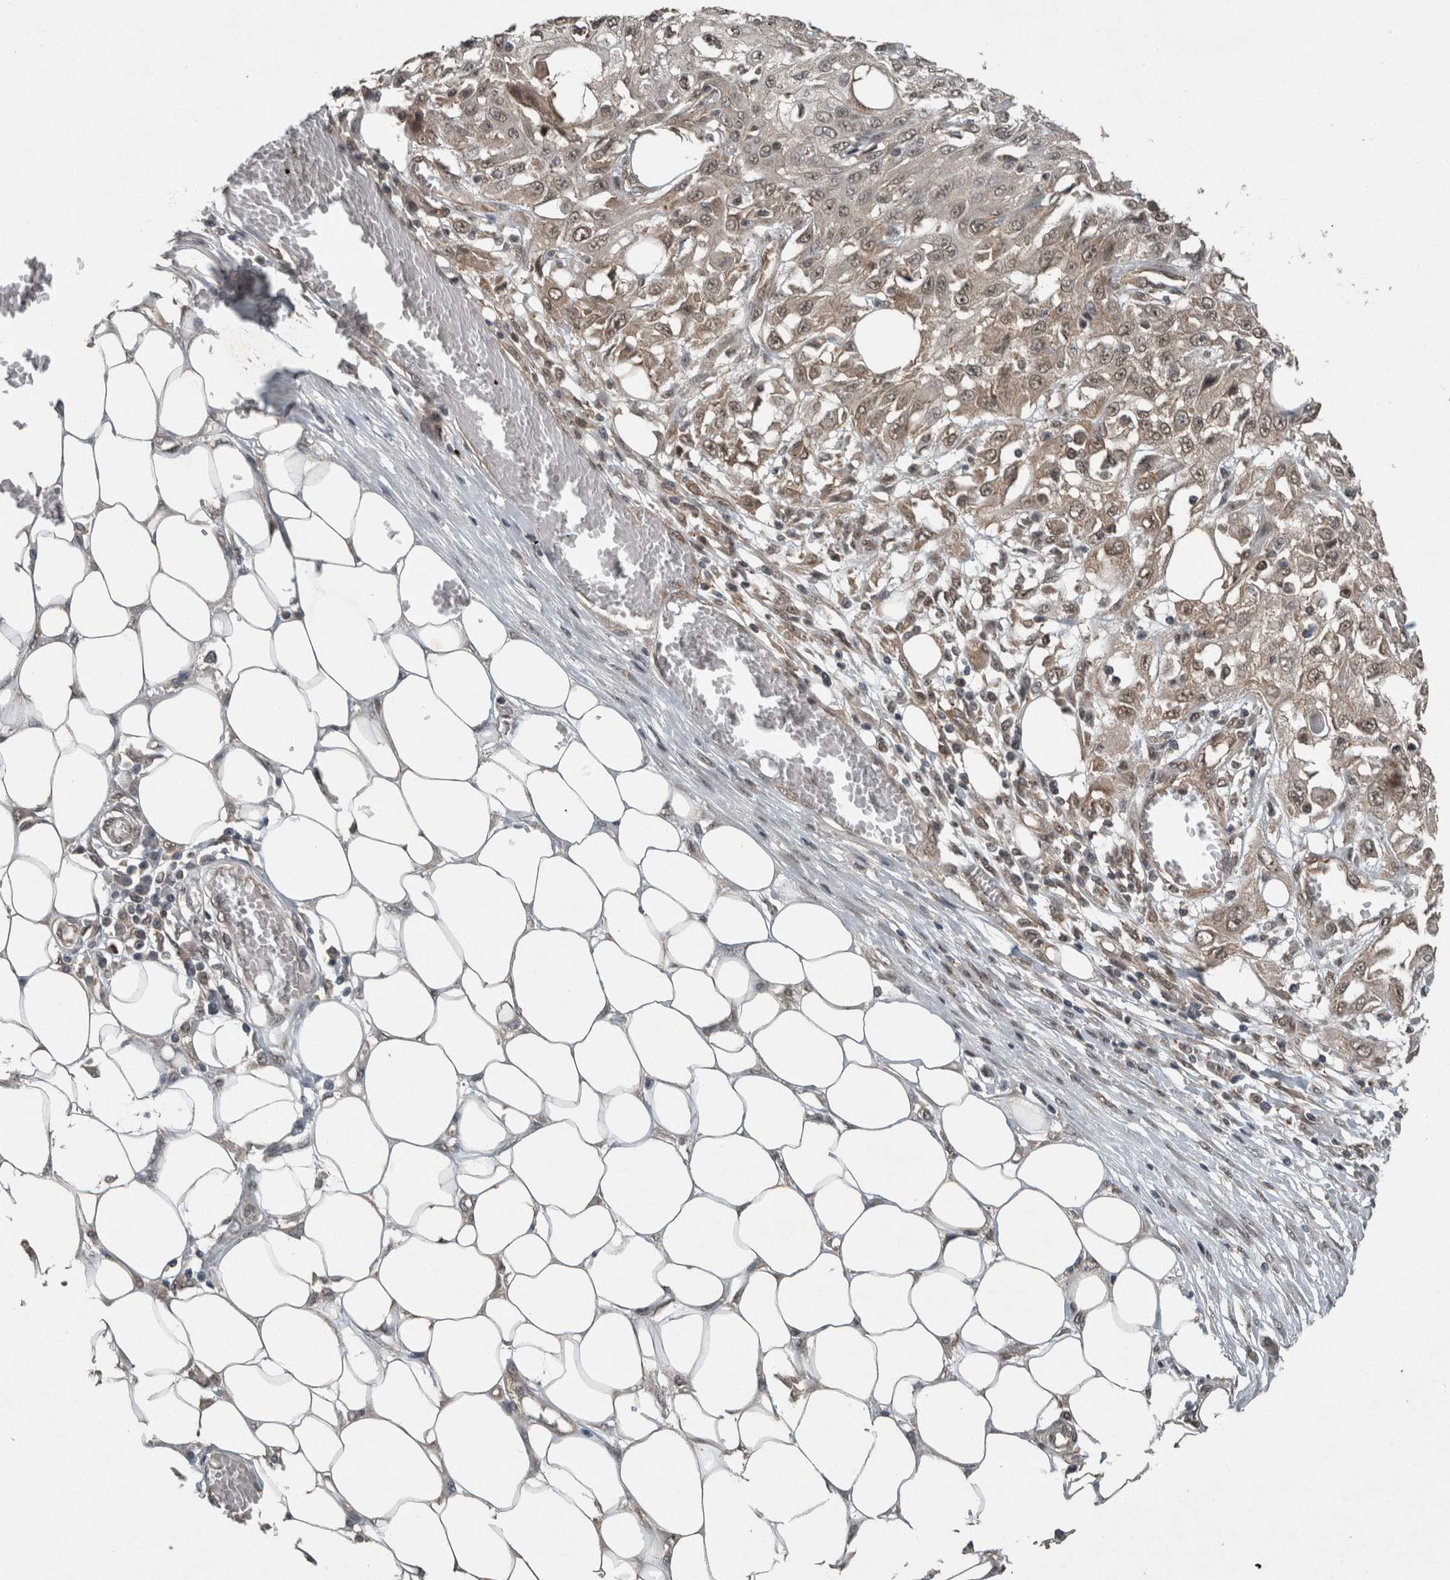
{"staining": {"intensity": "weak", "quantity": ">75%", "location": "cytoplasmic/membranous,nuclear"}, "tissue": "skin cancer", "cell_type": "Tumor cells", "image_type": "cancer", "snomed": [{"axis": "morphology", "description": "Squamous cell carcinoma, NOS"}, {"axis": "morphology", "description": "Squamous cell carcinoma, metastatic, NOS"}, {"axis": "topography", "description": "Skin"}, {"axis": "topography", "description": "Lymph node"}], "caption": "About >75% of tumor cells in metastatic squamous cell carcinoma (skin) show weak cytoplasmic/membranous and nuclear protein staining as visualized by brown immunohistochemical staining.", "gene": "MYO1E", "patient": {"sex": "male", "age": 75}}